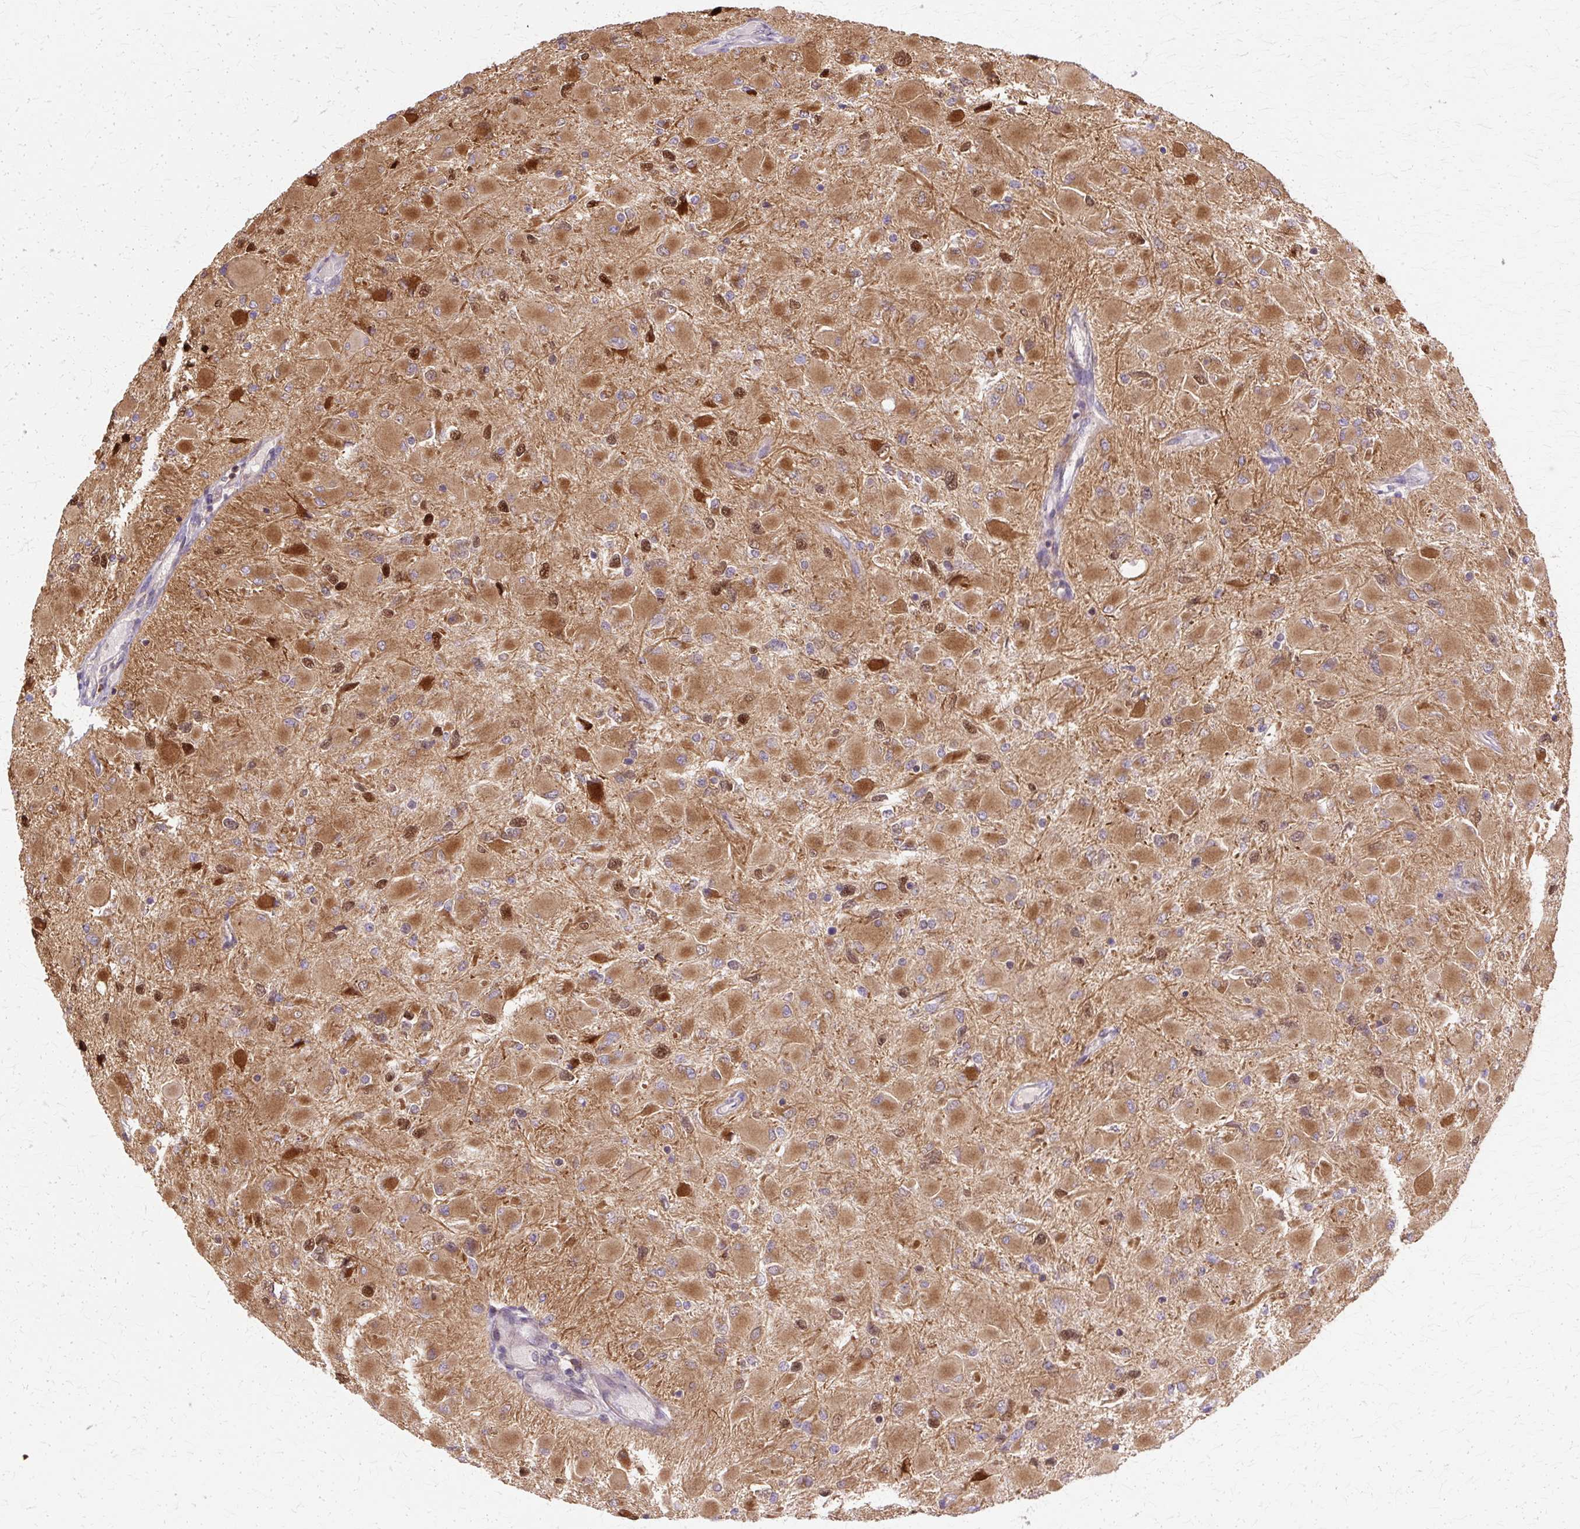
{"staining": {"intensity": "moderate", "quantity": ">75%", "location": "cytoplasmic/membranous"}, "tissue": "glioma", "cell_type": "Tumor cells", "image_type": "cancer", "snomed": [{"axis": "morphology", "description": "Glioma, malignant, High grade"}, {"axis": "topography", "description": "Cerebral cortex"}], "caption": "This histopathology image reveals immunohistochemistry staining of glioma, with medium moderate cytoplasmic/membranous staining in about >75% of tumor cells.", "gene": "COPB1", "patient": {"sex": "female", "age": 36}}